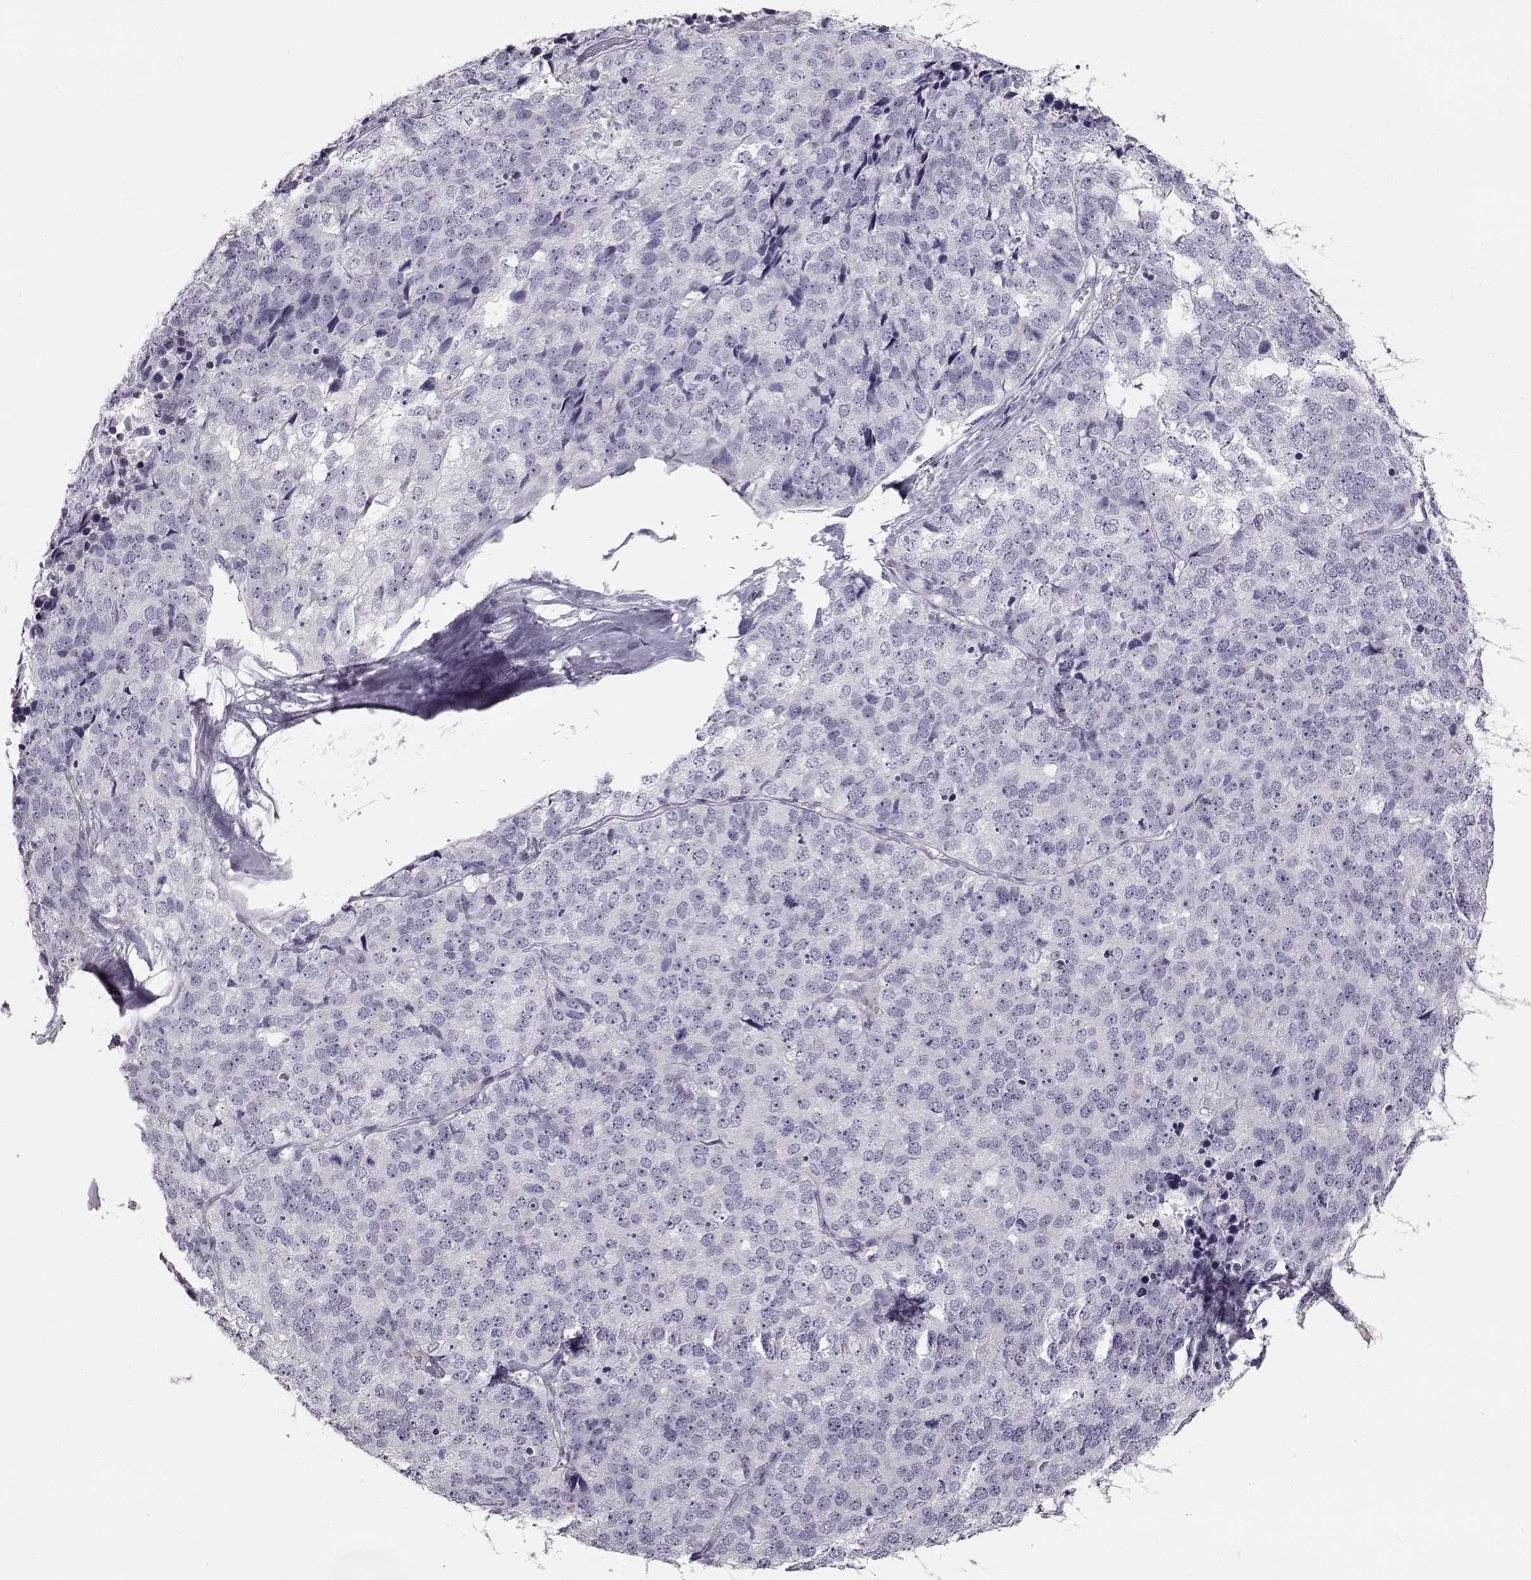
{"staining": {"intensity": "negative", "quantity": "none", "location": "none"}, "tissue": "stomach cancer", "cell_type": "Tumor cells", "image_type": "cancer", "snomed": [{"axis": "morphology", "description": "Adenocarcinoma, NOS"}, {"axis": "topography", "description": "Stomach"}], "caption": "Stomach adenocarcinoma stained for a protein using immunohistochemistry (IHC) shows no expression tumor cells.", "gene": "NPTXR", "patient": {"sex": "male", "age": 69}}